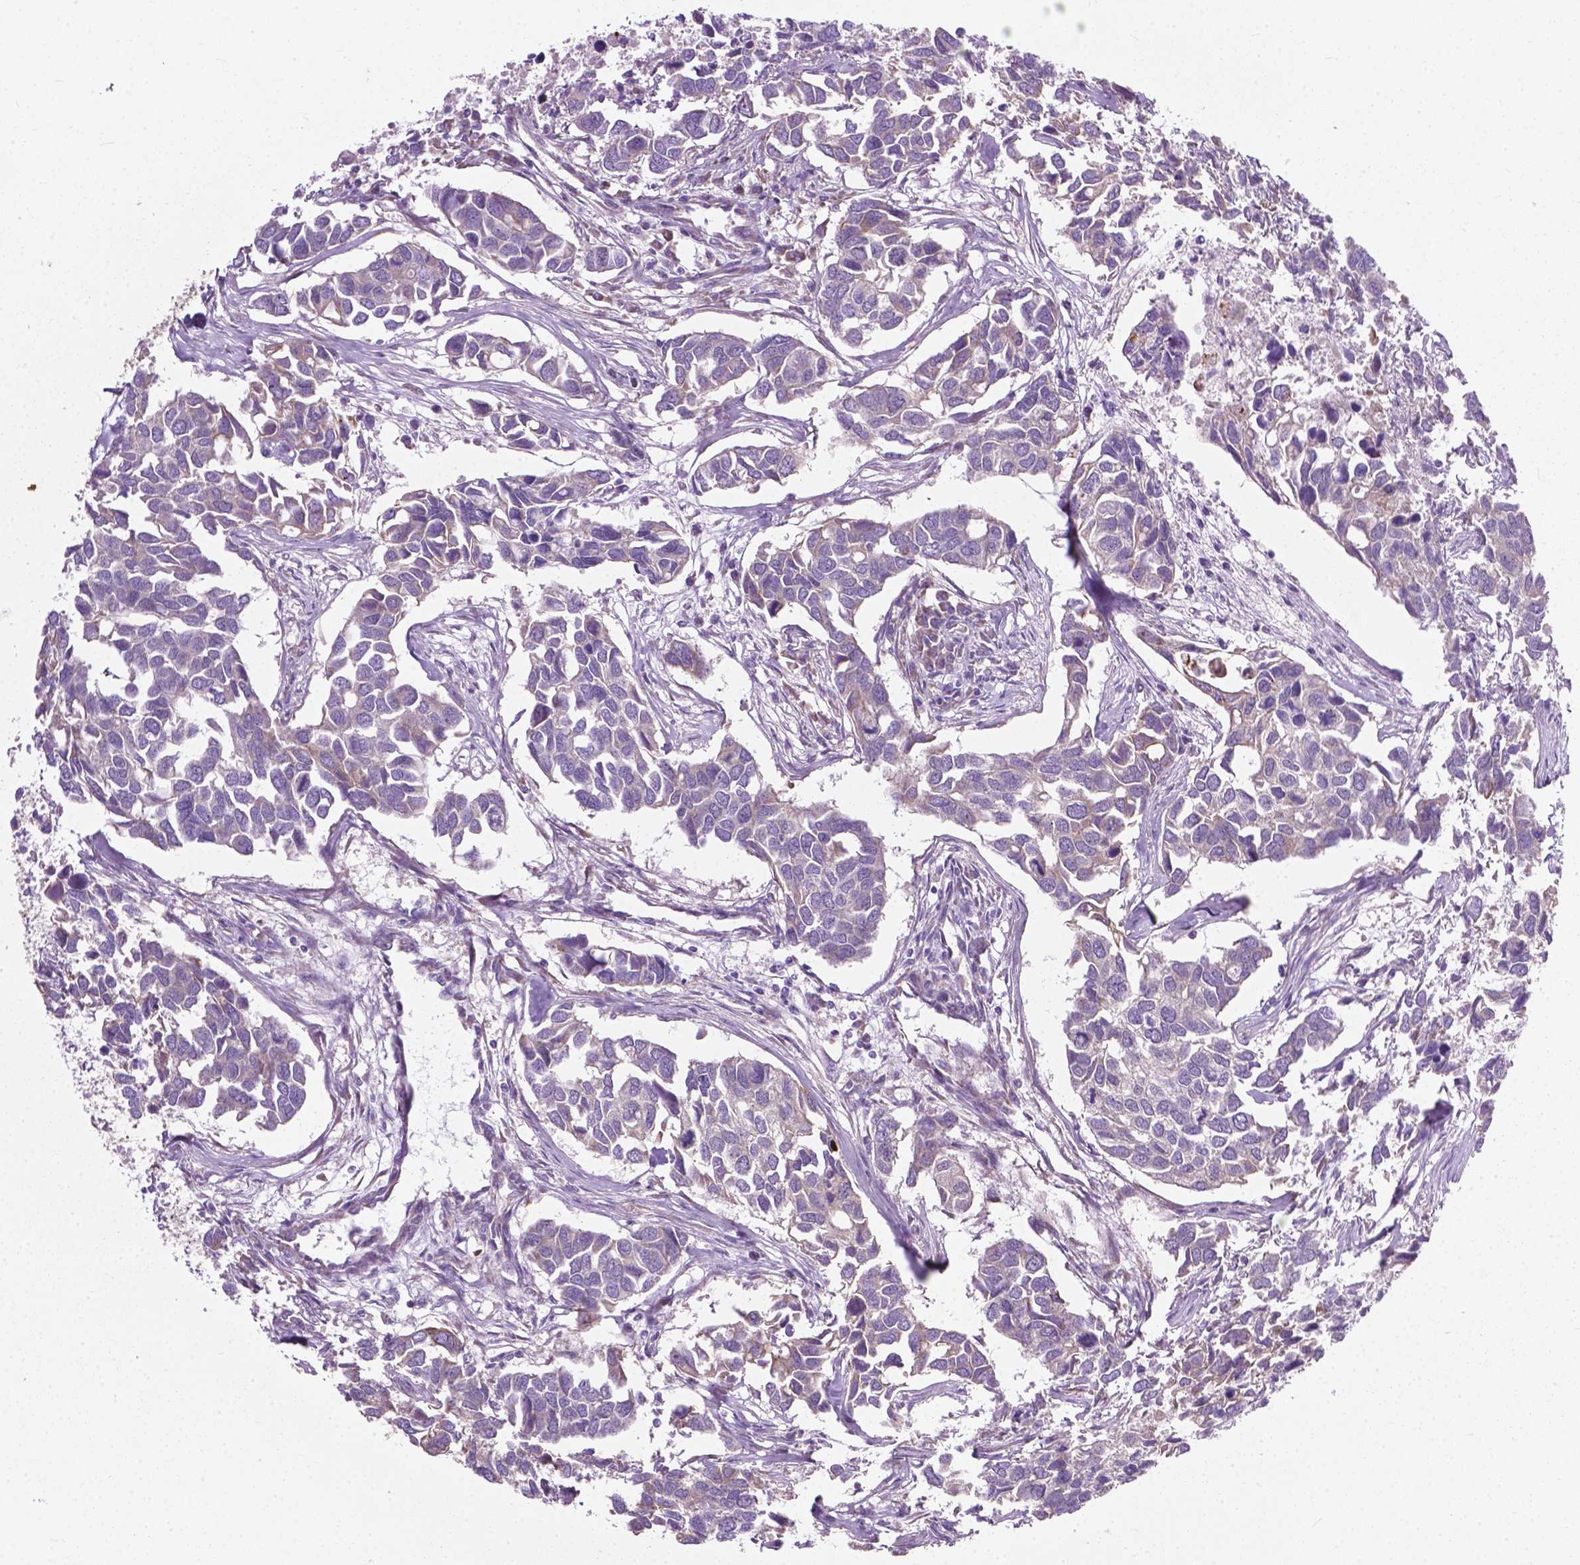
{"staining": {"intensity": "negative", "quantity": "none", "location": "none"}, "tissue": "breast cancer", "cell_type": "Tumor cells", "image_type": "cancer", "snomed": [{"axis": "morphology", "description": "Duct carcinoma"}, {"axis": "topography", "description": "Breast"}], "caption": "This is an IHC photomicrograph of breast invasive ductal carcinoma. There is no expression in tumor cells.", "gene": "MZT1", "patient": {"sex": "female", "age": 83}}